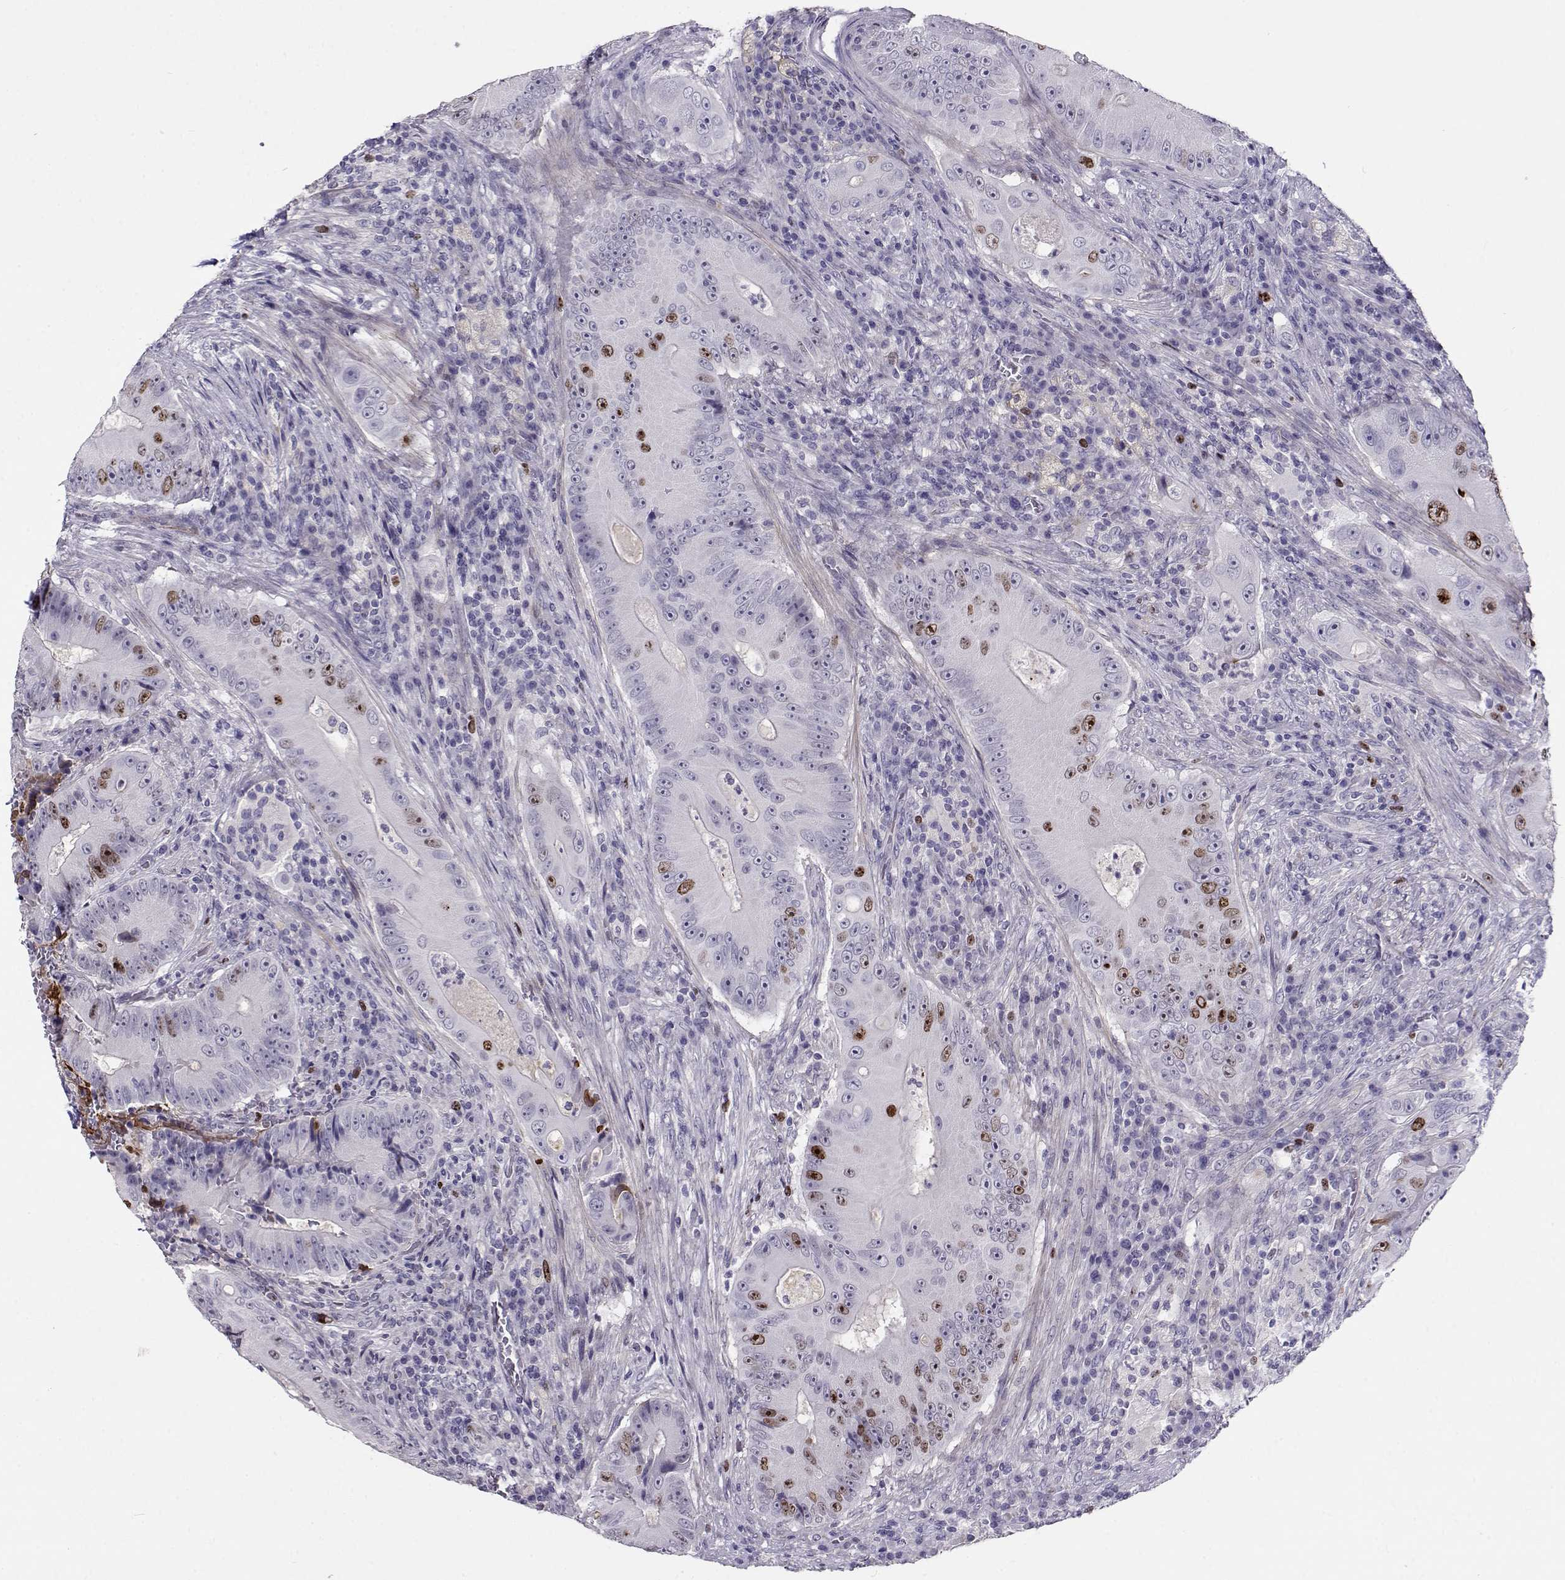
{"staining": {"intensity": "strong", "quantity": "<25%", "location": "nuclear"}, "tissue": "colorectal cancer", "cell_type": "Tumor cells", "image_type": "cancer", "snomed": [{"axis": "morphology", "description": "Adenocarcinoma, NOS"}, {"axis": "topography", "description": "Colon"}], "caption": "A photomicrograph of adenocarcinoma (colorectal) stained for a protein shows strong nuclear brown staining in tumor cells. The protein of interest is stained brown, and the nuclei are stained in blue (DAB IHC with brightfield microscopy, high magnification).", "gene": "NPW", "patient": {"sex": "female", "age": 86}}